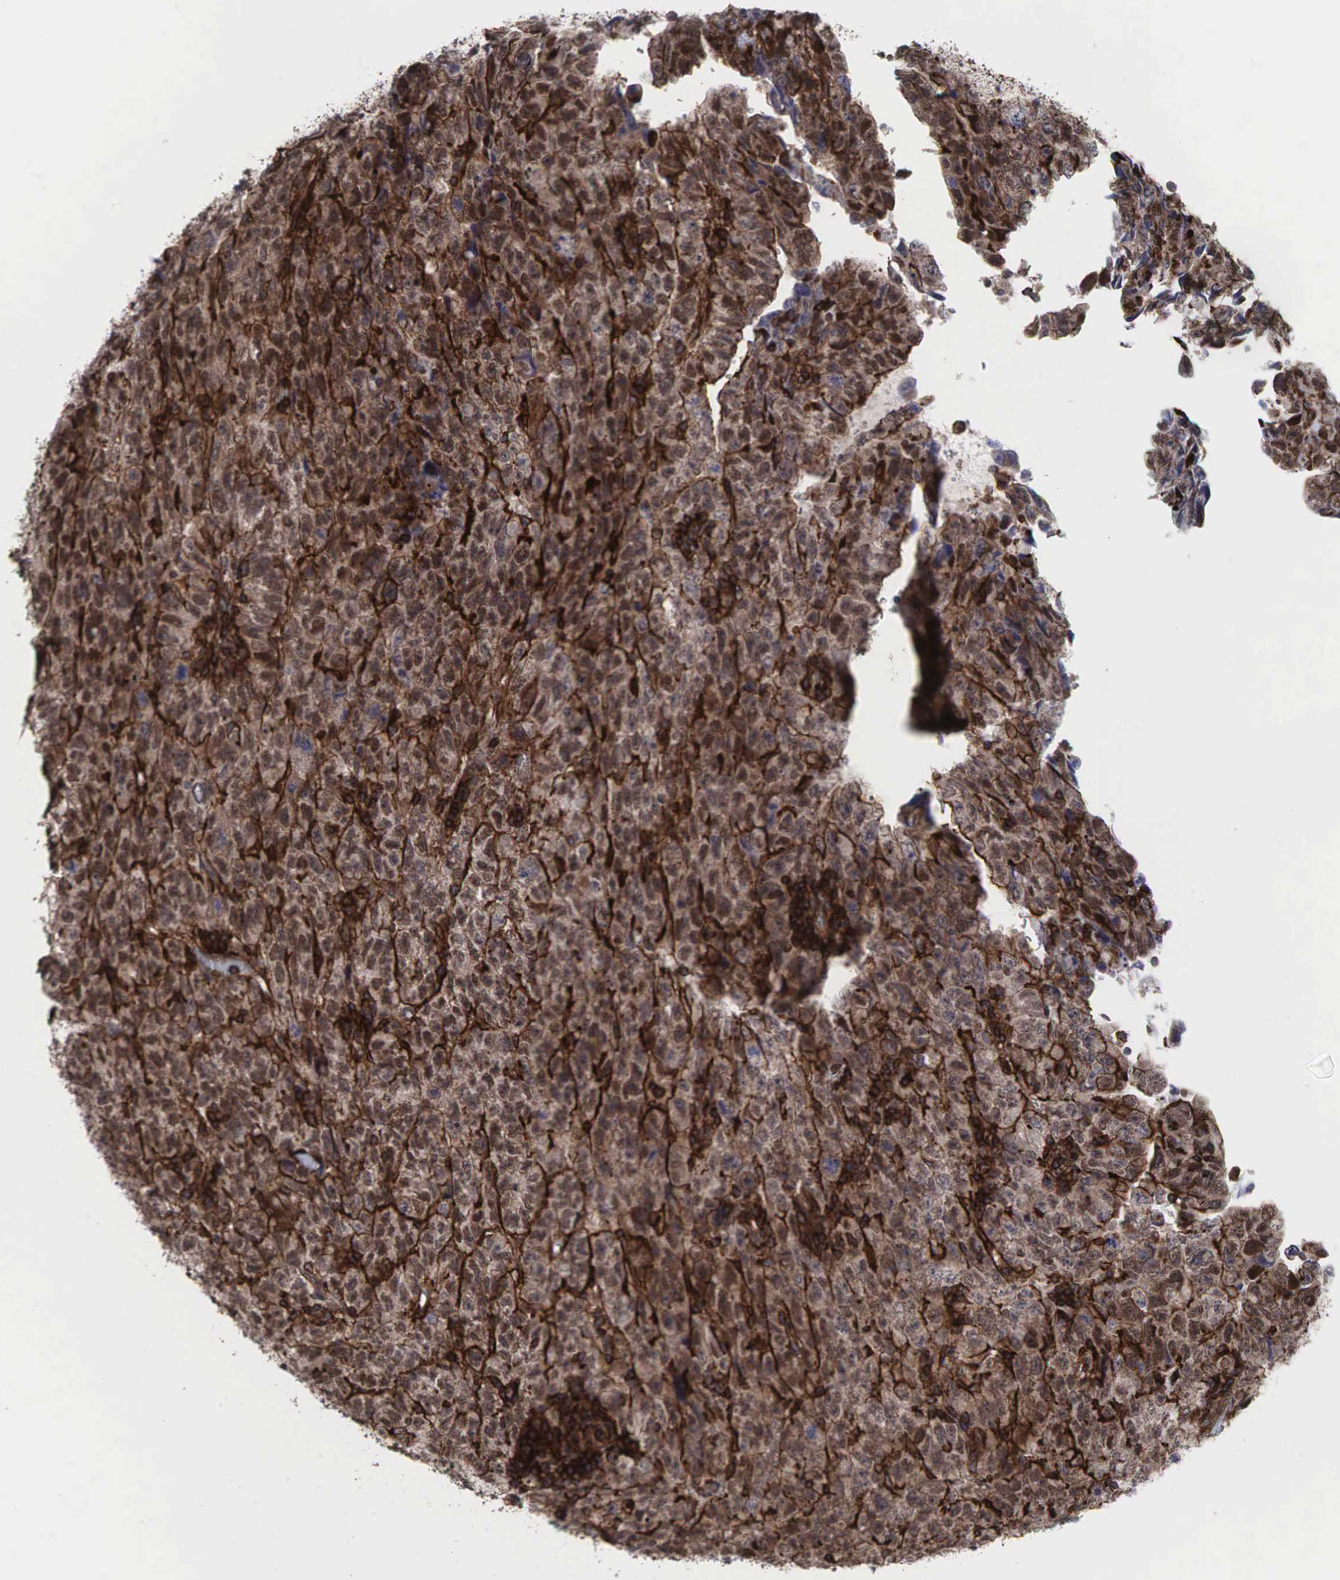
{"staining": {"intensity": "moderate", "quantity": ">75%", "location": "cytoplasmic/membranous"}, "tissue": "testis cancer", "cell_type": "Tumor cells", "image_type": "cancer", "snomed": [{"axis": "morphology", "description": "Carcinoma, Embryonal, NOS"}, {"axis": "topography", "description": "Testis"}], "caption": "The photomicrograph displays a brown stain indicating the presence of a protein in the cytoplasmic/membranous of tumor cells in testis cancer.", "gene": "GPRASP1", "patient": {"sex": "male", "age": 28}}